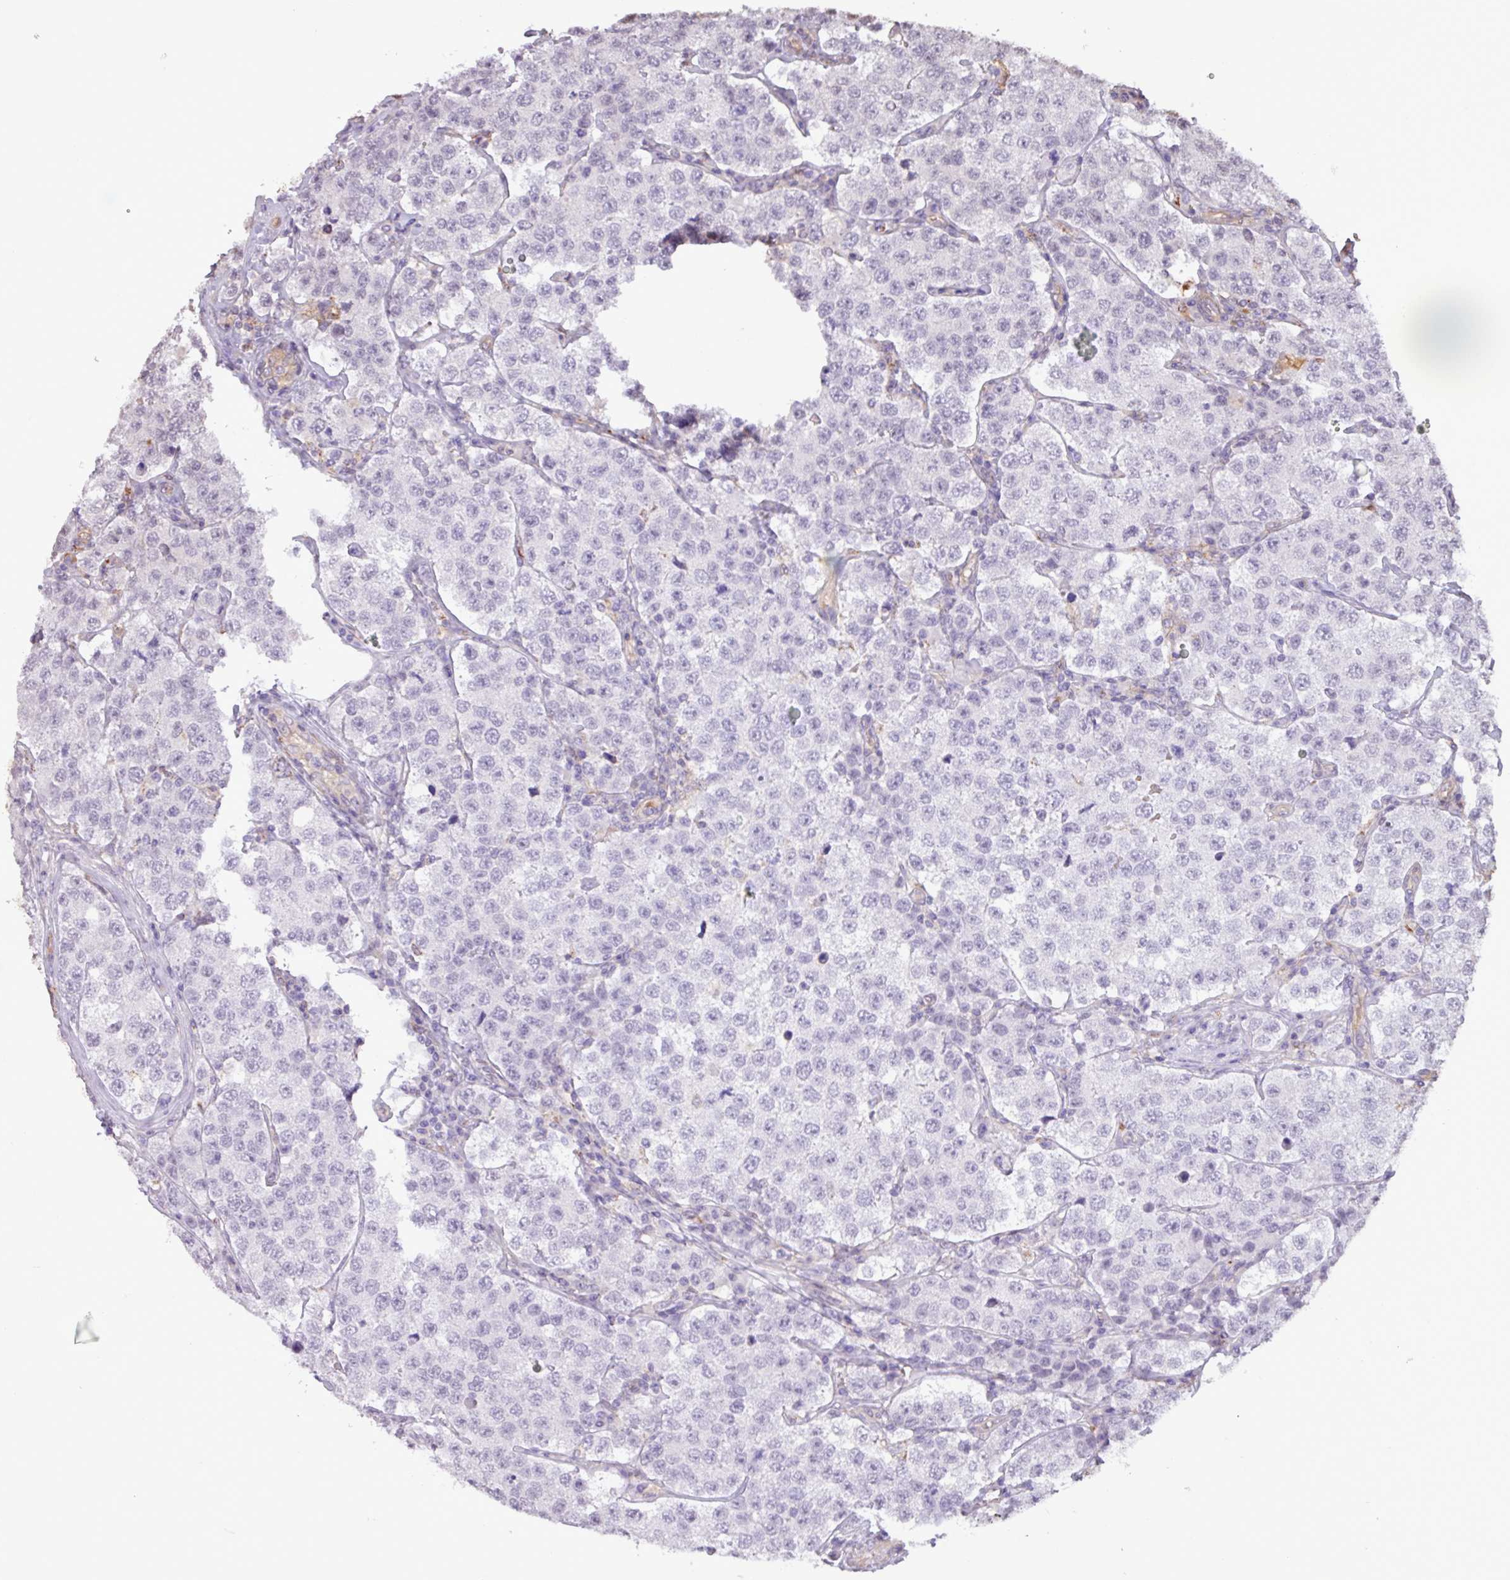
{"staining": {"intensity": "negative", "quantity": "none", "location": "none"}, "tissue": "testis cancer", "cell_type": "Tumor cells", "image_type": "cancer", "snomed": [{"axis": "morphology", "description": "Seminoma, NOS"}, {"axis": "topography", "description": "Testis"}], "caption": "The immunohistochemistry (IHC) photomicrograph has no significant expression in tumor cells of testis seminoma tissue. Nuclei are stained in blue.", "gene": "CHST11", "patient": {"sex": "male", "age": 34}}